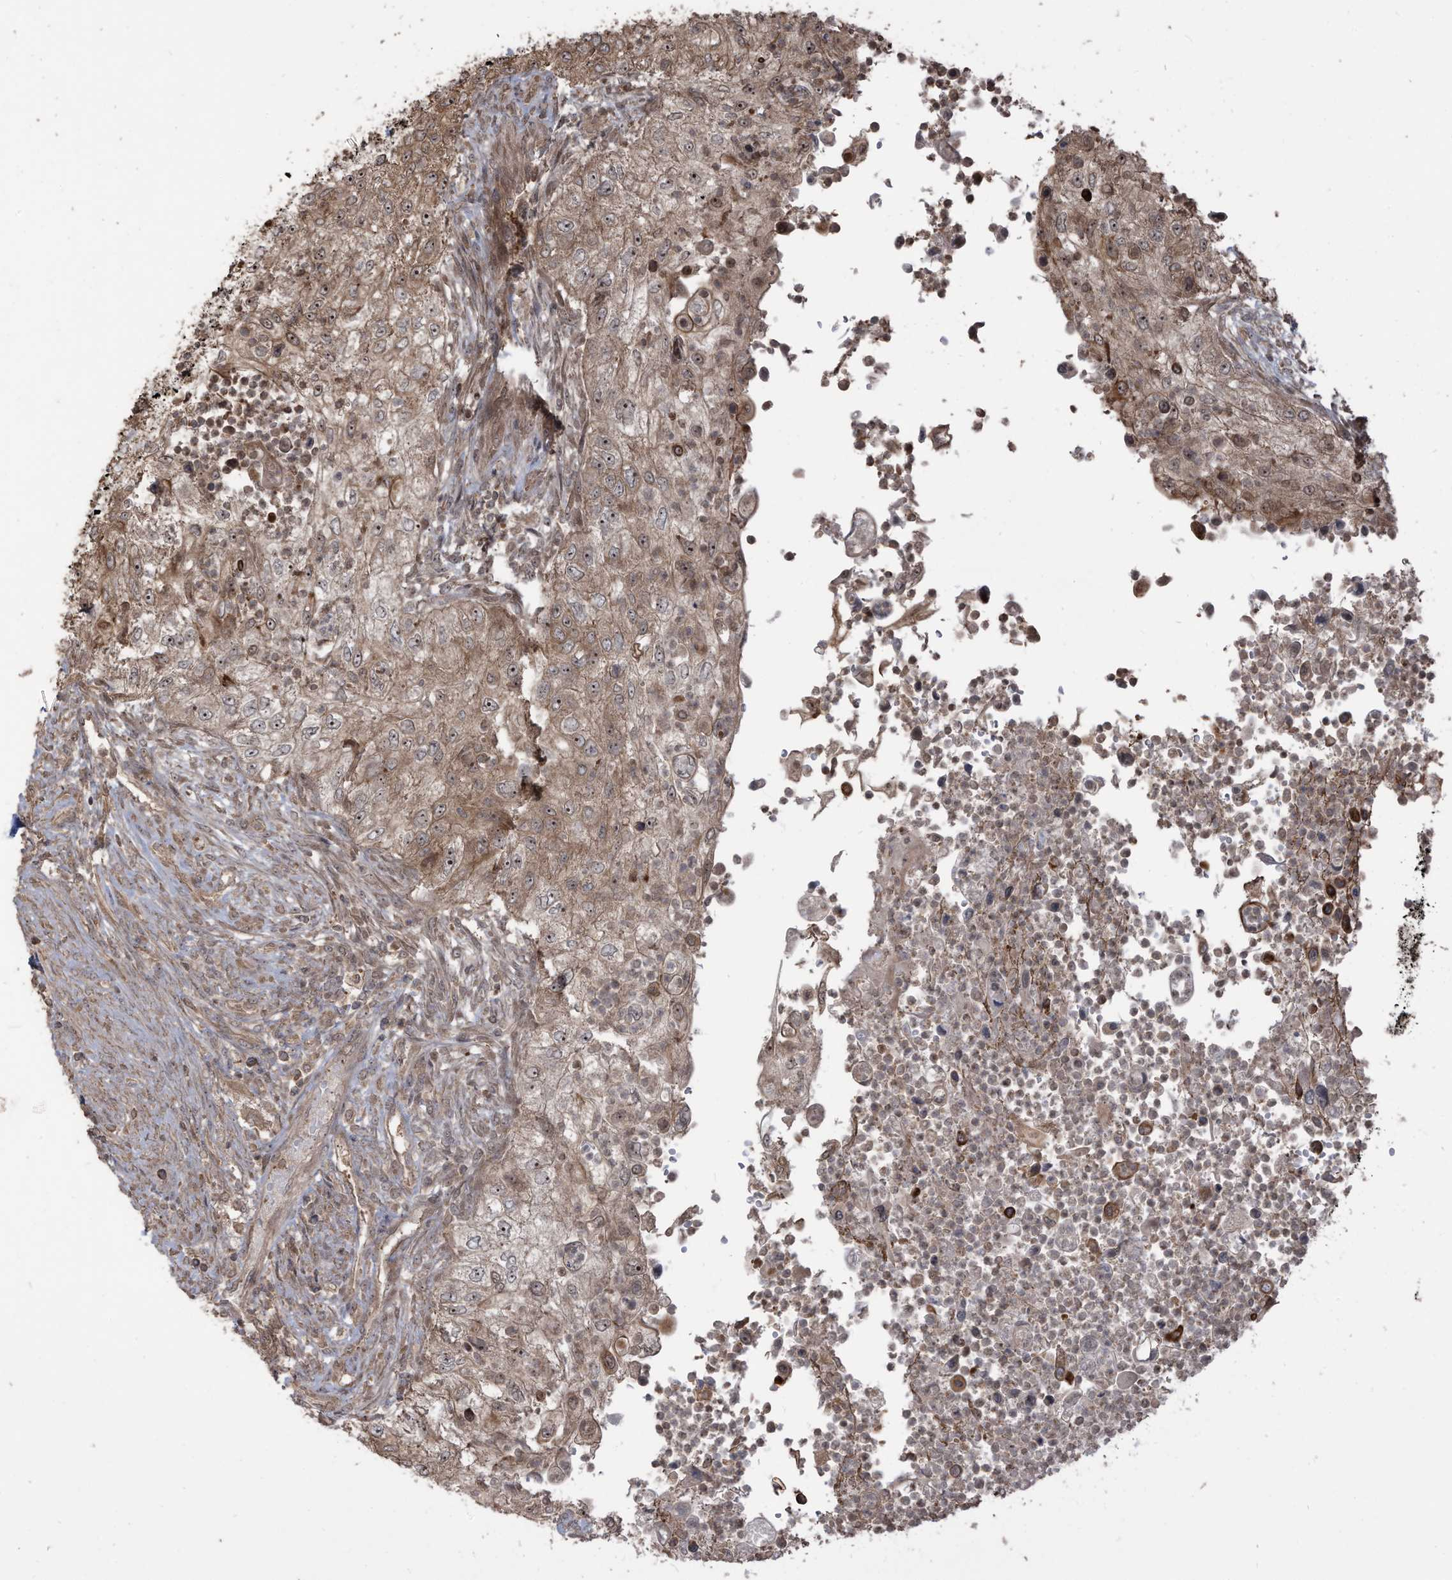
{"staining": {"intensity": "moderate", "quantity": "25%-75%", "location": "cytoplasmic/membranous,nuclear"}, "tissue": "urothelial cancer", "cell_type": "Tumor cells", "image_type": "cancer", "snomed": [{"axis": "morphology", "description": "Urothelial carcinoma, High grade"}, {"axis": "topography", "description": "Urinary bladder"}], "caption": "Protein expression analysis of high-grade urothelial carcinoma displays moderate cytoplasmic/membranous and nuclear expression in approximately 25%-75% of tumor cells.", "gene": "CARF", "patient": {"sex": "female", "age": 60}}